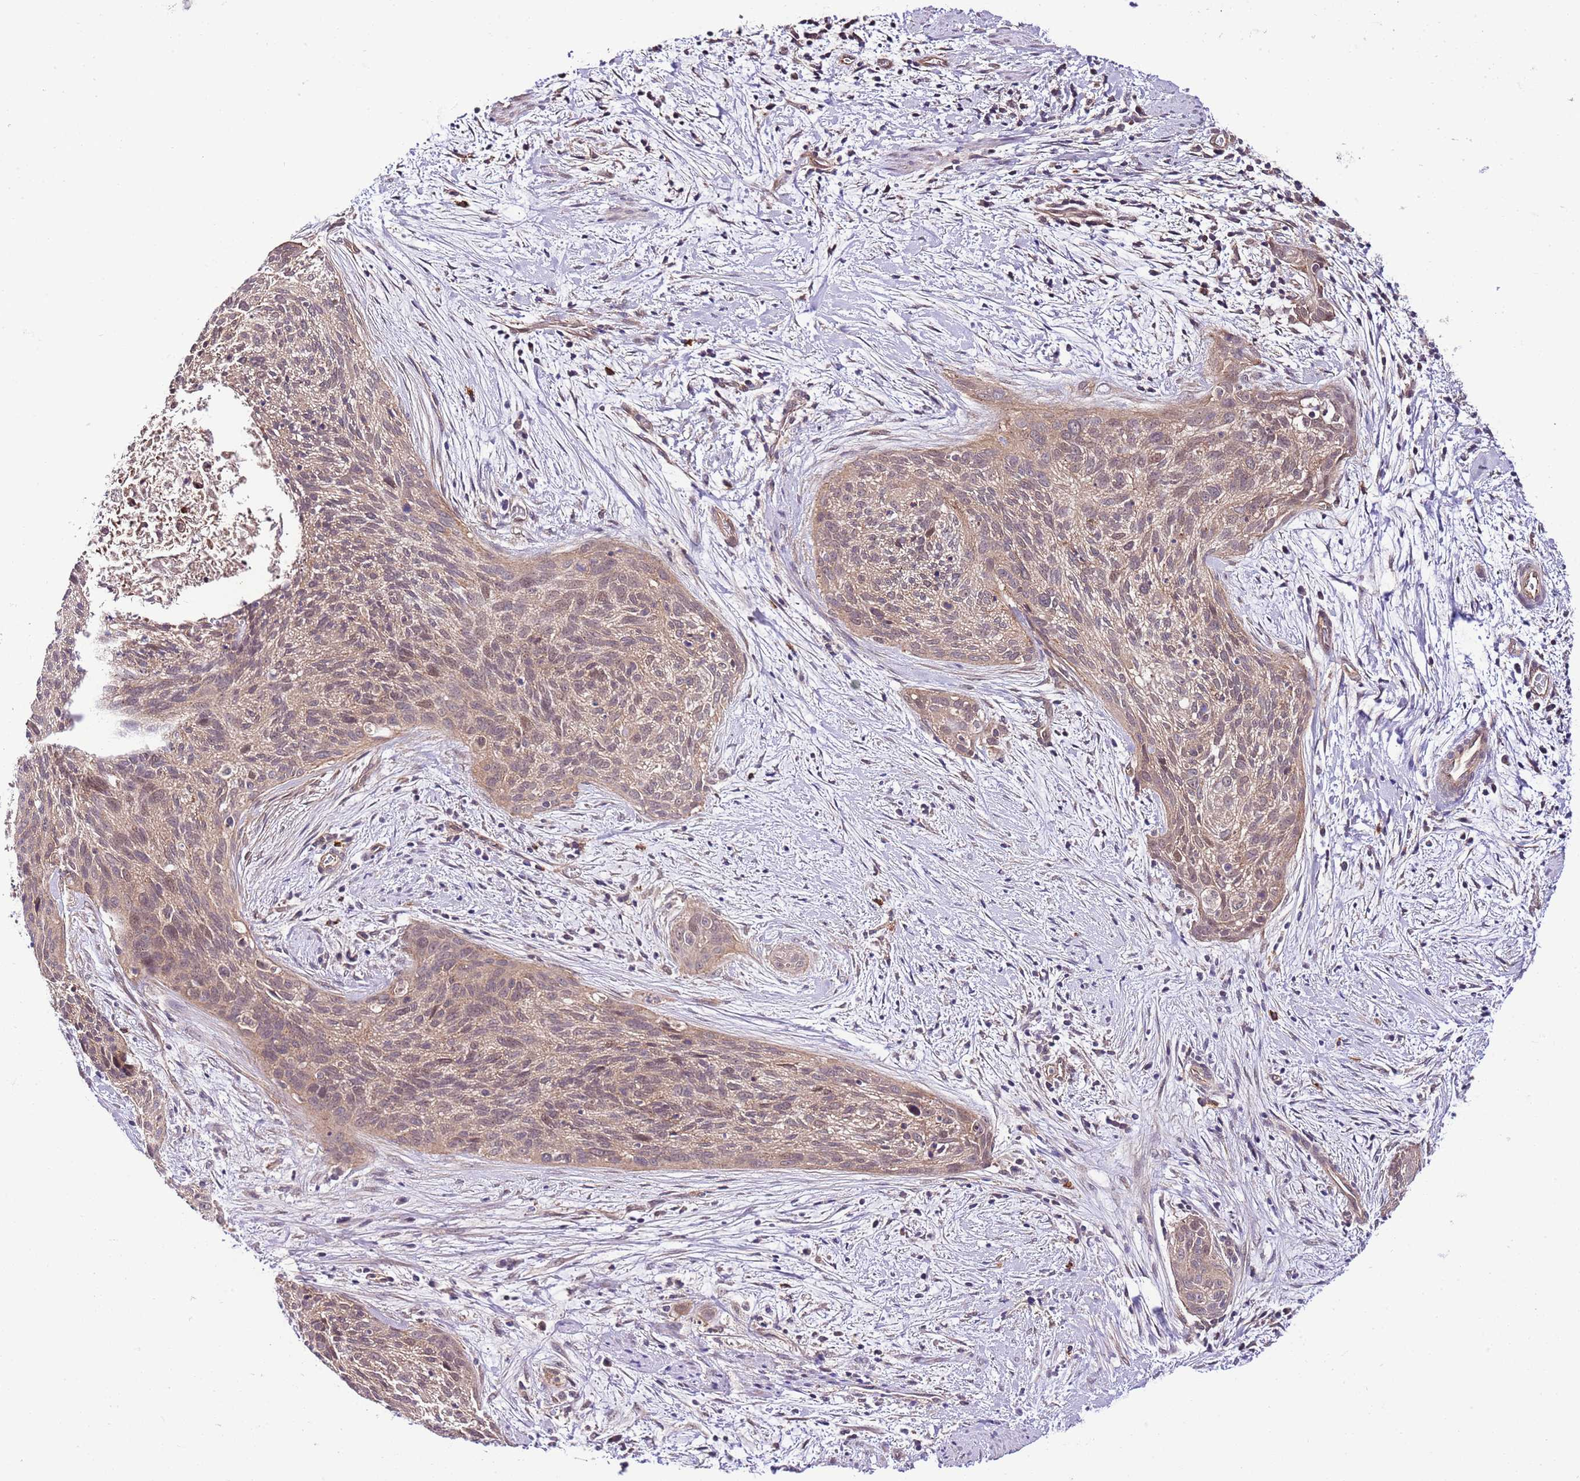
{"staining": {"intensity": "weak", "quantity": "25%-75%", "location": "cytoplasmic/membranous,nuclear"}, "tissue": "cervical cancer", "cell_type": "Tumor cells", "image_type": "cancer", "snomed": [{"axis": "morphology", "description": "Squamous cell carcinoma, NOS"}, {"axis": "topography", "description": "Cervix"}], "caption": "High-magnification brightfield microscopy of cervical cancer (squamous cell carcinoma) stained with DAB (brown) and counterstained with hematoxylin (blue). tumor cells exhibit weak cytoplasmic/membranous and nuclear expression is appreciated in approximately25%-75% of cells. The staining was performed using DAB to visualize the protein expression in brown, while the nuclei were stained in blue with hematoxylin (Magnification: 20x).", "gene": "DONSON", "patient": {"sex": "female", "age": 55}}